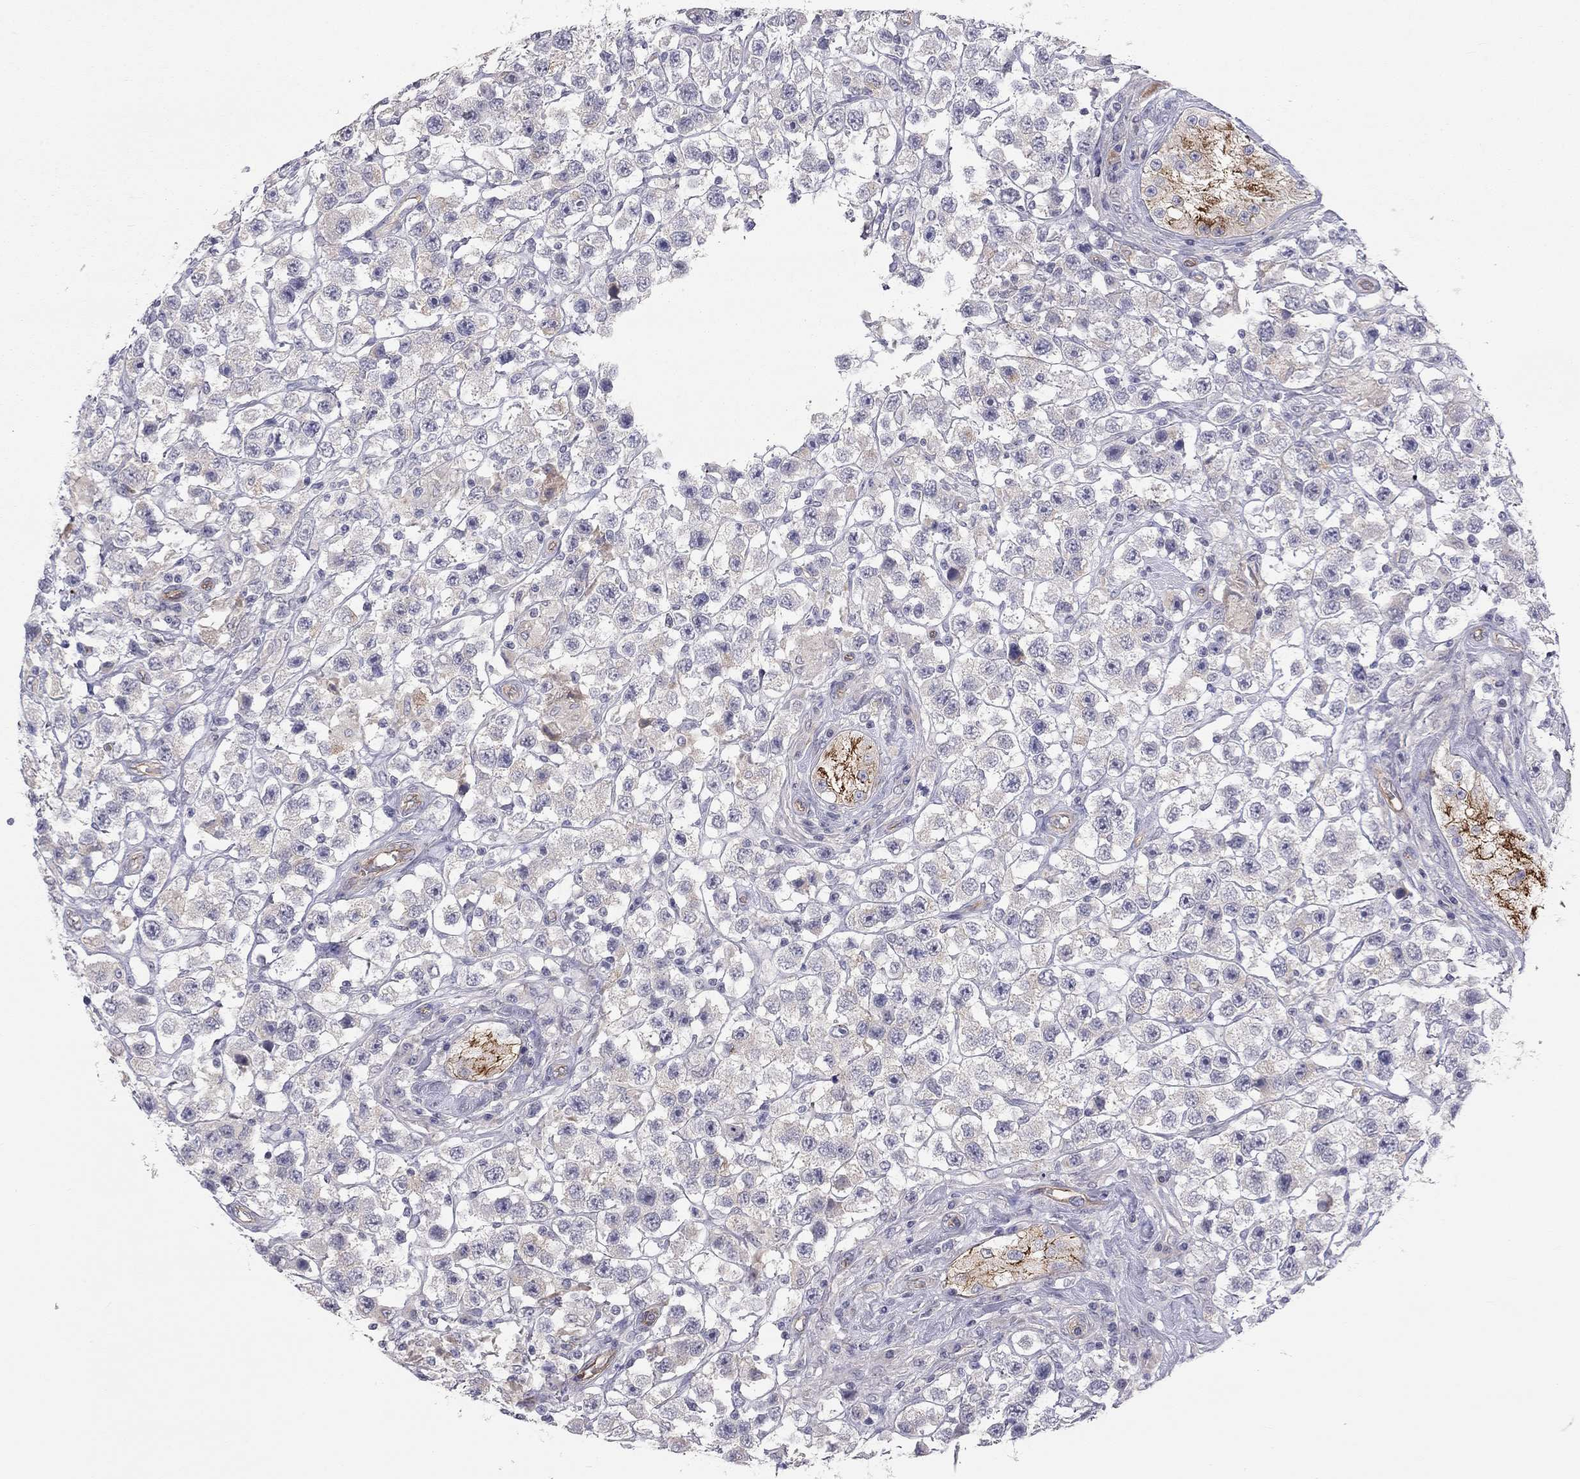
{"staining": {"intensity": "weak", "quantity": "25%-75%", "location": "cytoplasmic/membranous"}, "tissue": "testis cancer", "cell_type": "Tumor cells", "image_type": "cancer", "snomed": [{"axis": "morphology", "description": "Seminoma, NOS"}, {"axis": "topography", "description": "Testis"}], "caption": "A high-resolution image shows IHC staining of seminoma (testis), which shows weak cytoplasmic/membranous staining in about 25%-75% of tumor cells.", "gene": "GPRC5B", "patient": {"sex": "male", "age": 45}}